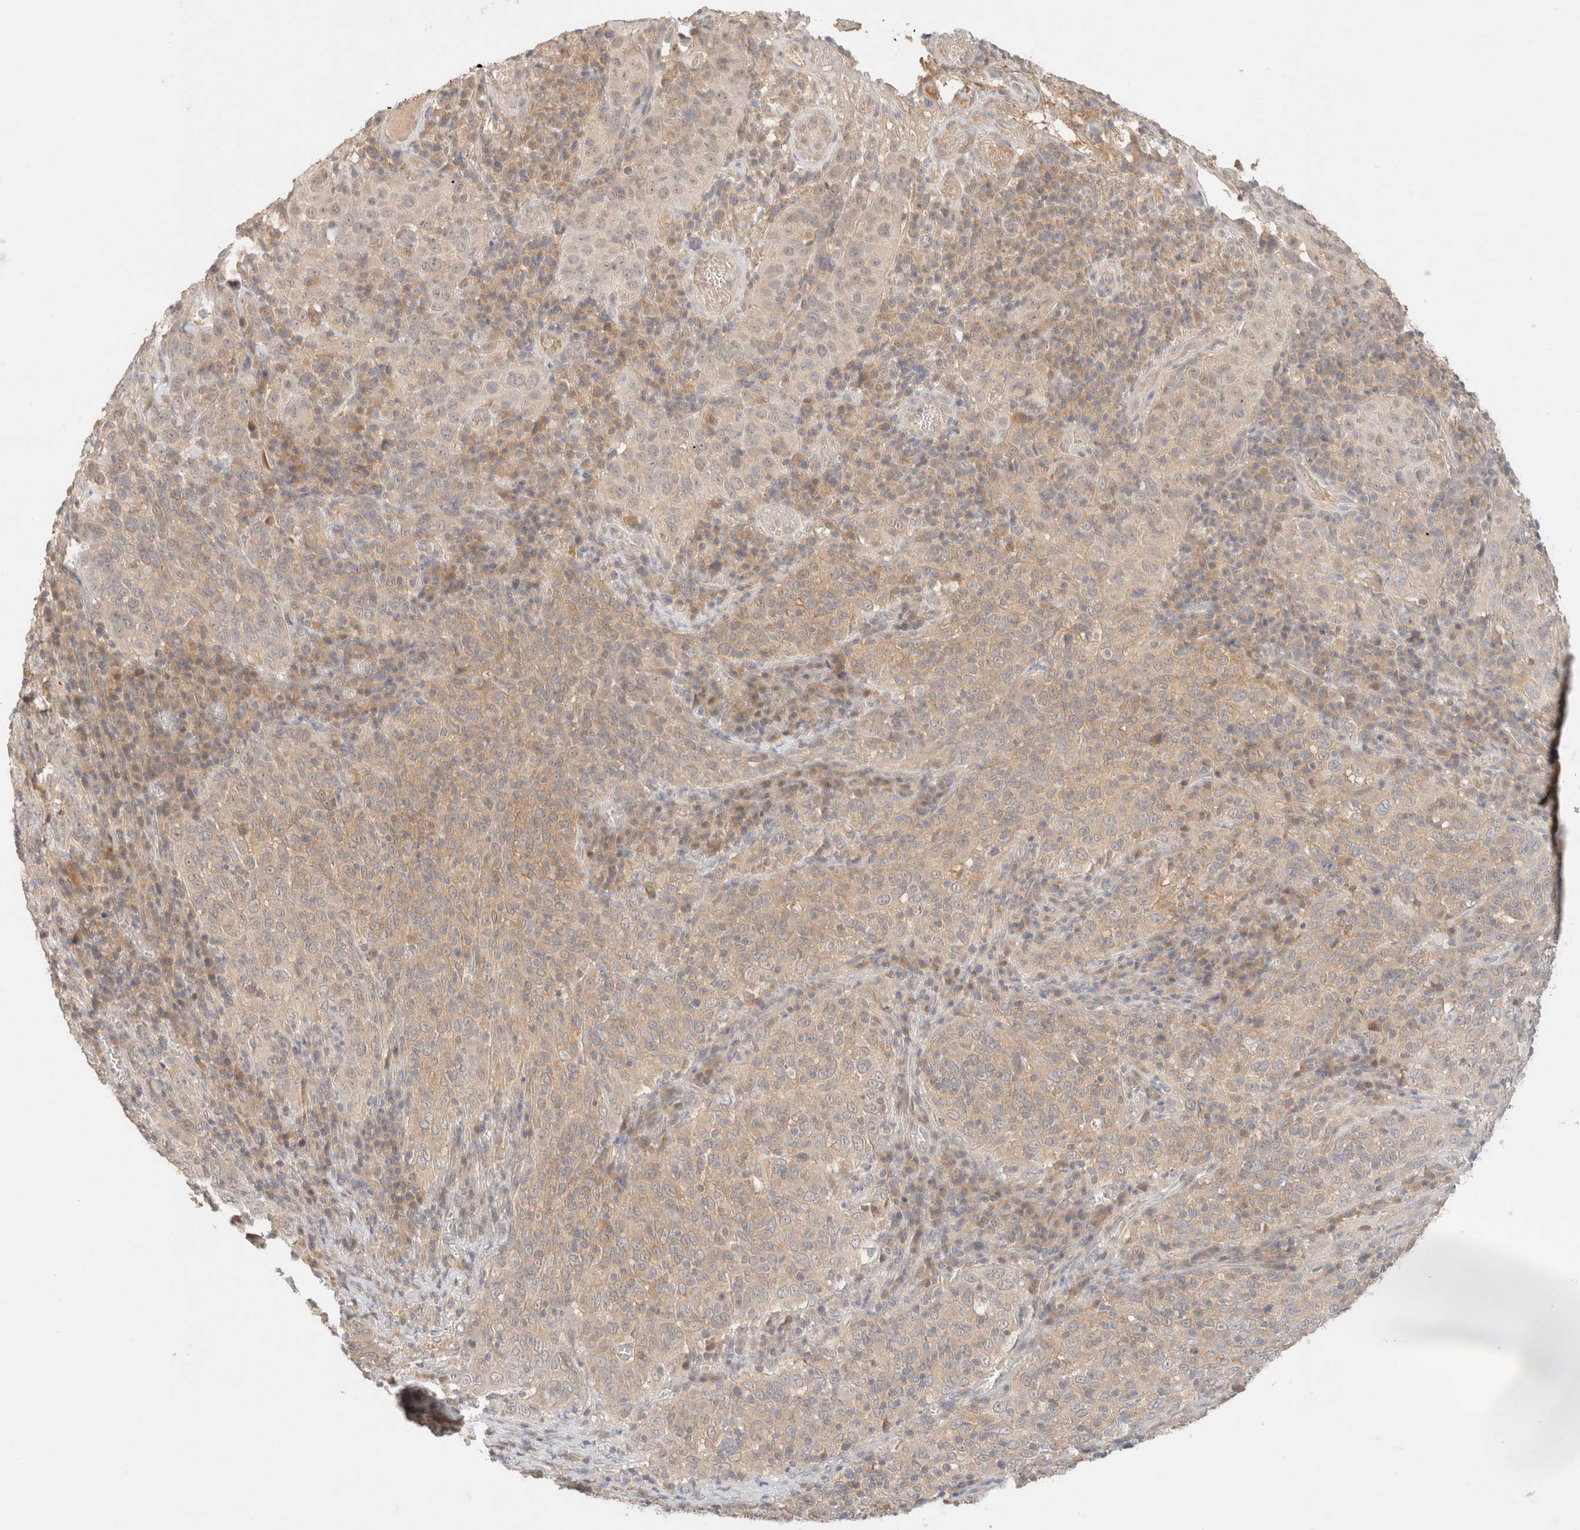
{"staining": {"intensity": "weak", "quantity": ">75%", "location": "cytoplasmic/membranous"}, "tissue": "cervical cancer", "cell_type": "Tumor cells", "image_type": "cancer", "snomed": [{"axis": "morphology", "description": "Squamous cell carcinoma, NOS"}, {"axis": "topography", "description": "Cervix"}], "caption": "Immunohistochemical staining of cervical cancer (squamous cell carcinoma) displays weak cytoplasmic/membranous protein expression in about >75% of tumor cells.", "gene": "SARM1", "patient": {"sex": "female", "age": 46}}